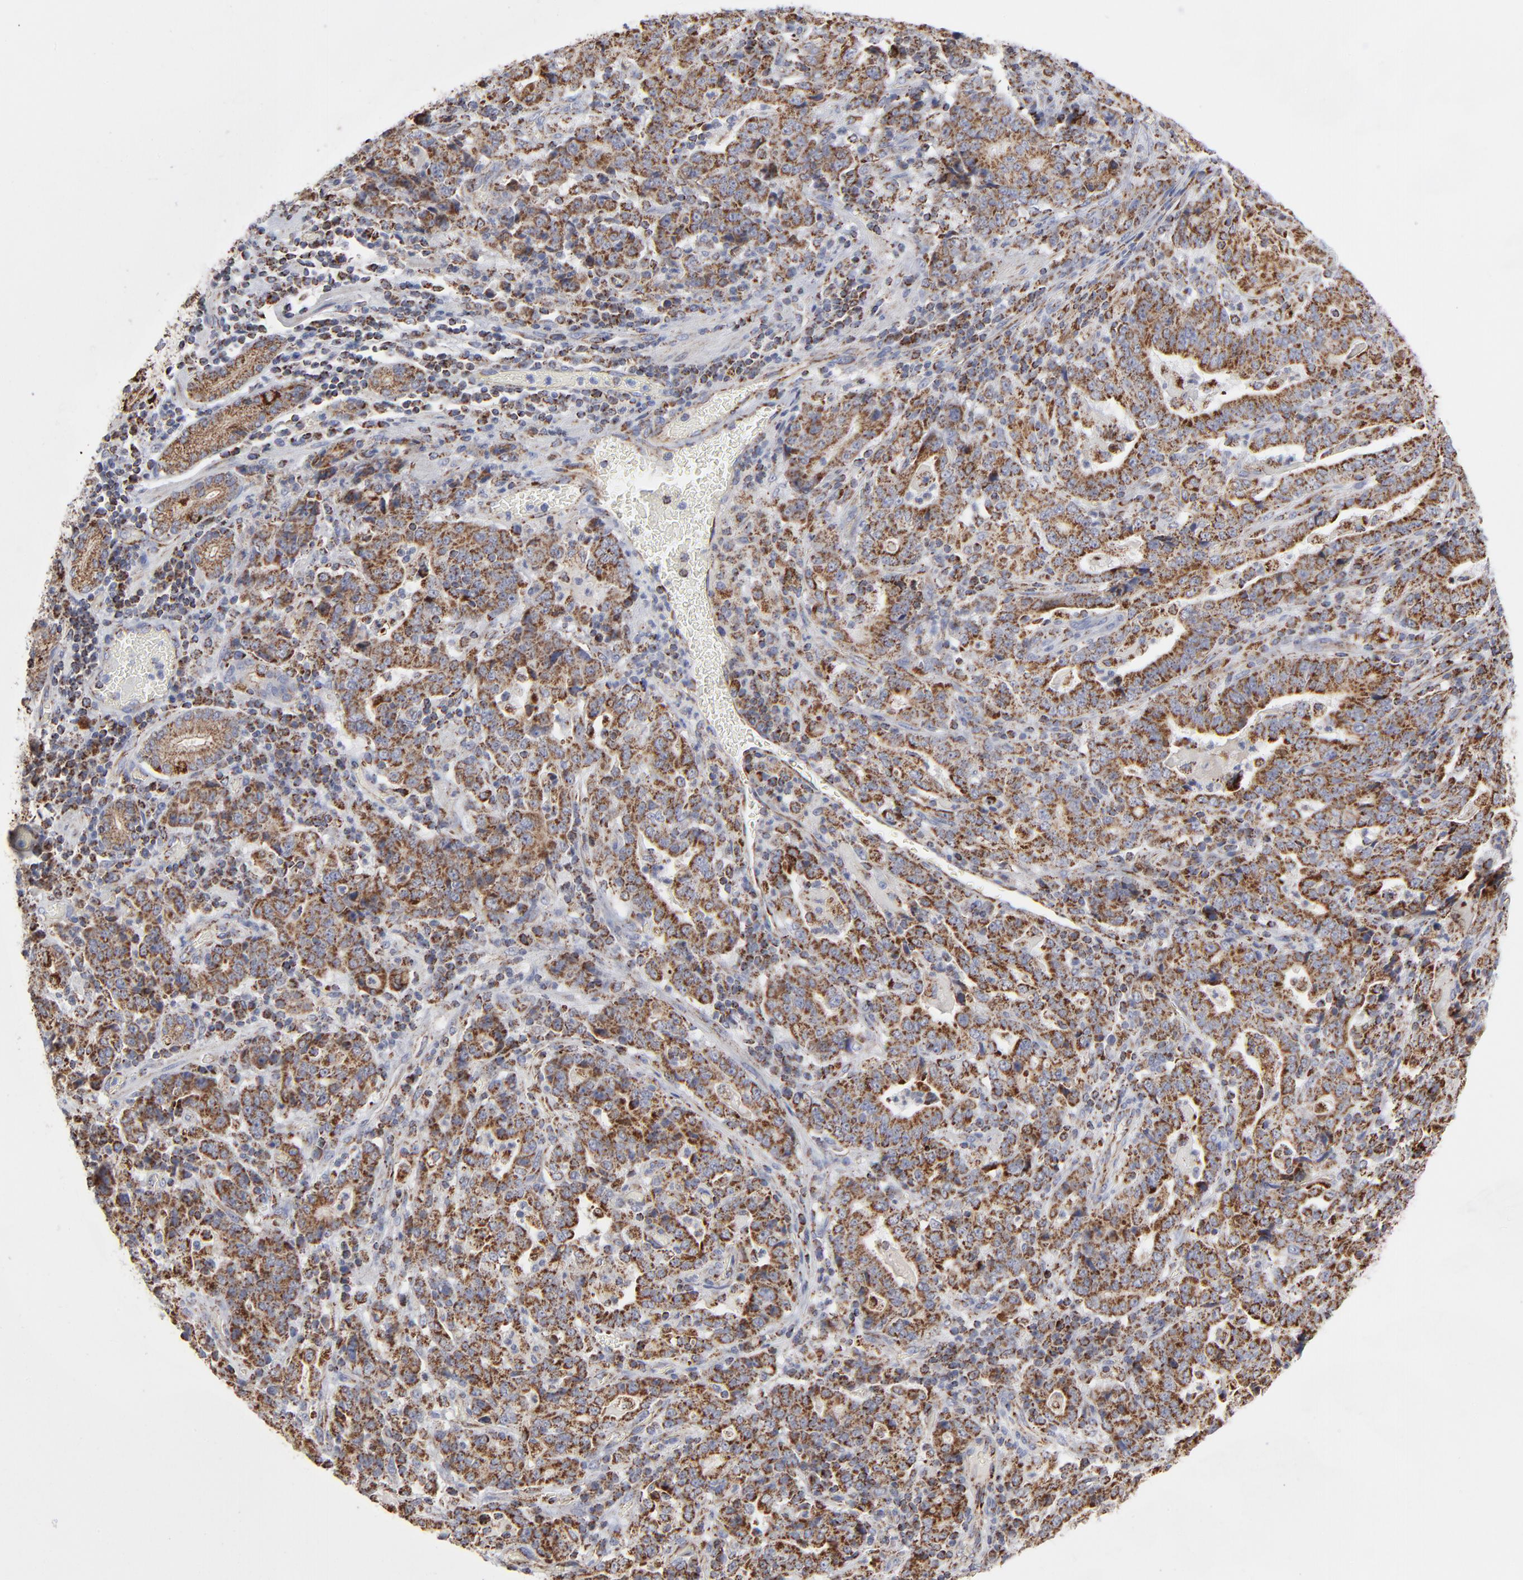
{"staining": {"intensity": "strong", "quantity": ">75%", "location": "cytoplasmic/membranous"}, "tissue": "stomach cancer", "cell_type": "Tumor cells", "image_type": "cancer", "snomed": [{"axis": "morphology", "description": "Normal tissue, NOS"}, {"axis": "morphology", "description": "Adenocarcinoma, NOS"}, {"axis": "topography", "description": "Stomach, upper"}, {"axis": "topography", "description": "Stomach"}], "caption": "Approximately >75% of tumor cells in human stomach cancer (adenocarcinoma) display strong cytoplasmic/membranous protein expression as visualized by brown immunohistochemical staining.", "gene": "ASB3", "patient": {"sex": "male", "age": 59}}